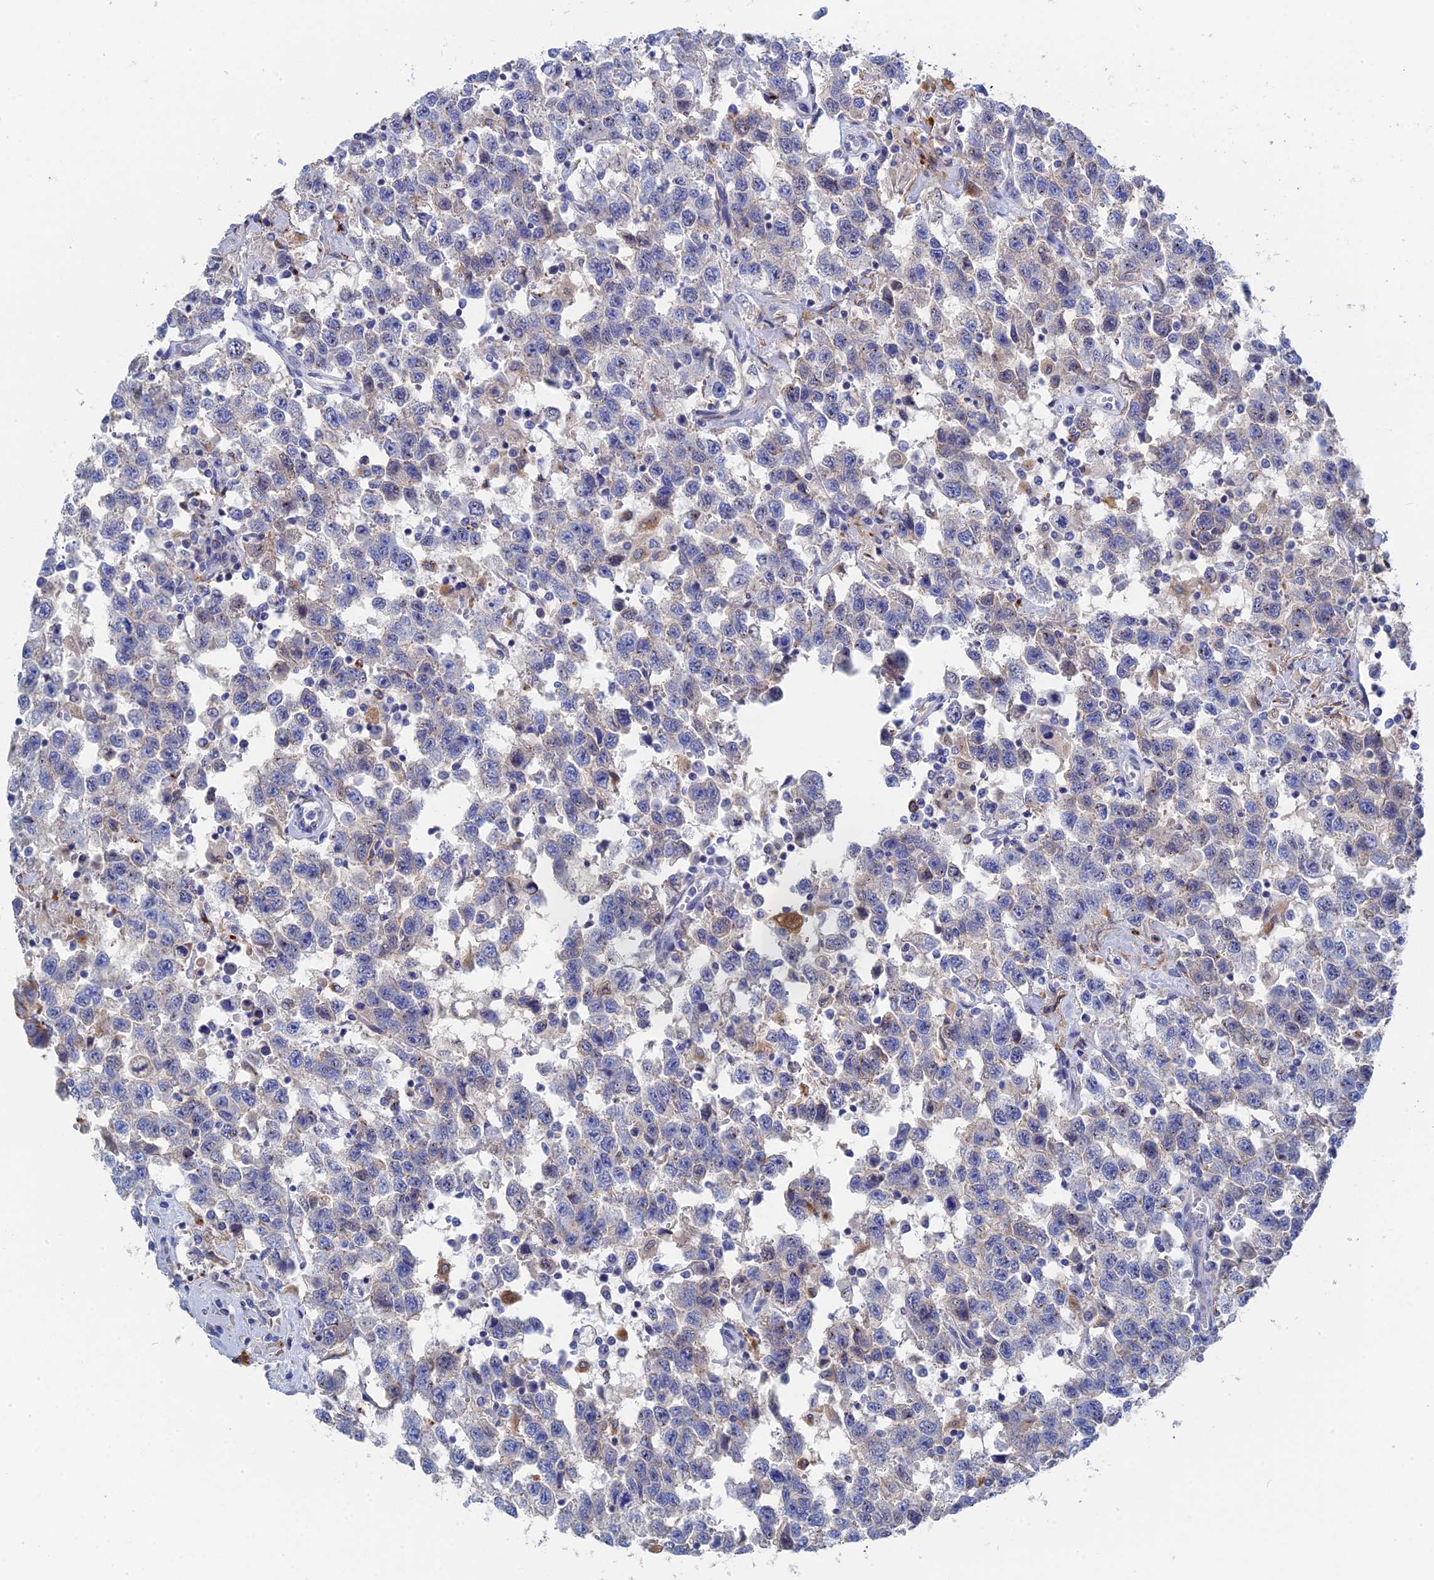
{"staining": {"intensity": "negative", "quantity": "none", "location": "none"}, "tissue": "testis cancer", "cell_type": "Tumor cells", "image_type": "cancer", "snomed": [{"axis": "morphology", "description": "Seminoma, NOS"}, {"axis": "topography", "description": "Testis"}], "caption": "An IHC histopathology image of seminoma (testis) is shown. There is no staining in tumor cells of seminoma (testis). The staining is performed using DAB (3,3'-diaminobenzidine) brown chromogen with nuclei counter-stained in using hematoxylin.", "gene": "STRA6", "patient": {"sex": "male", "age": 41}}